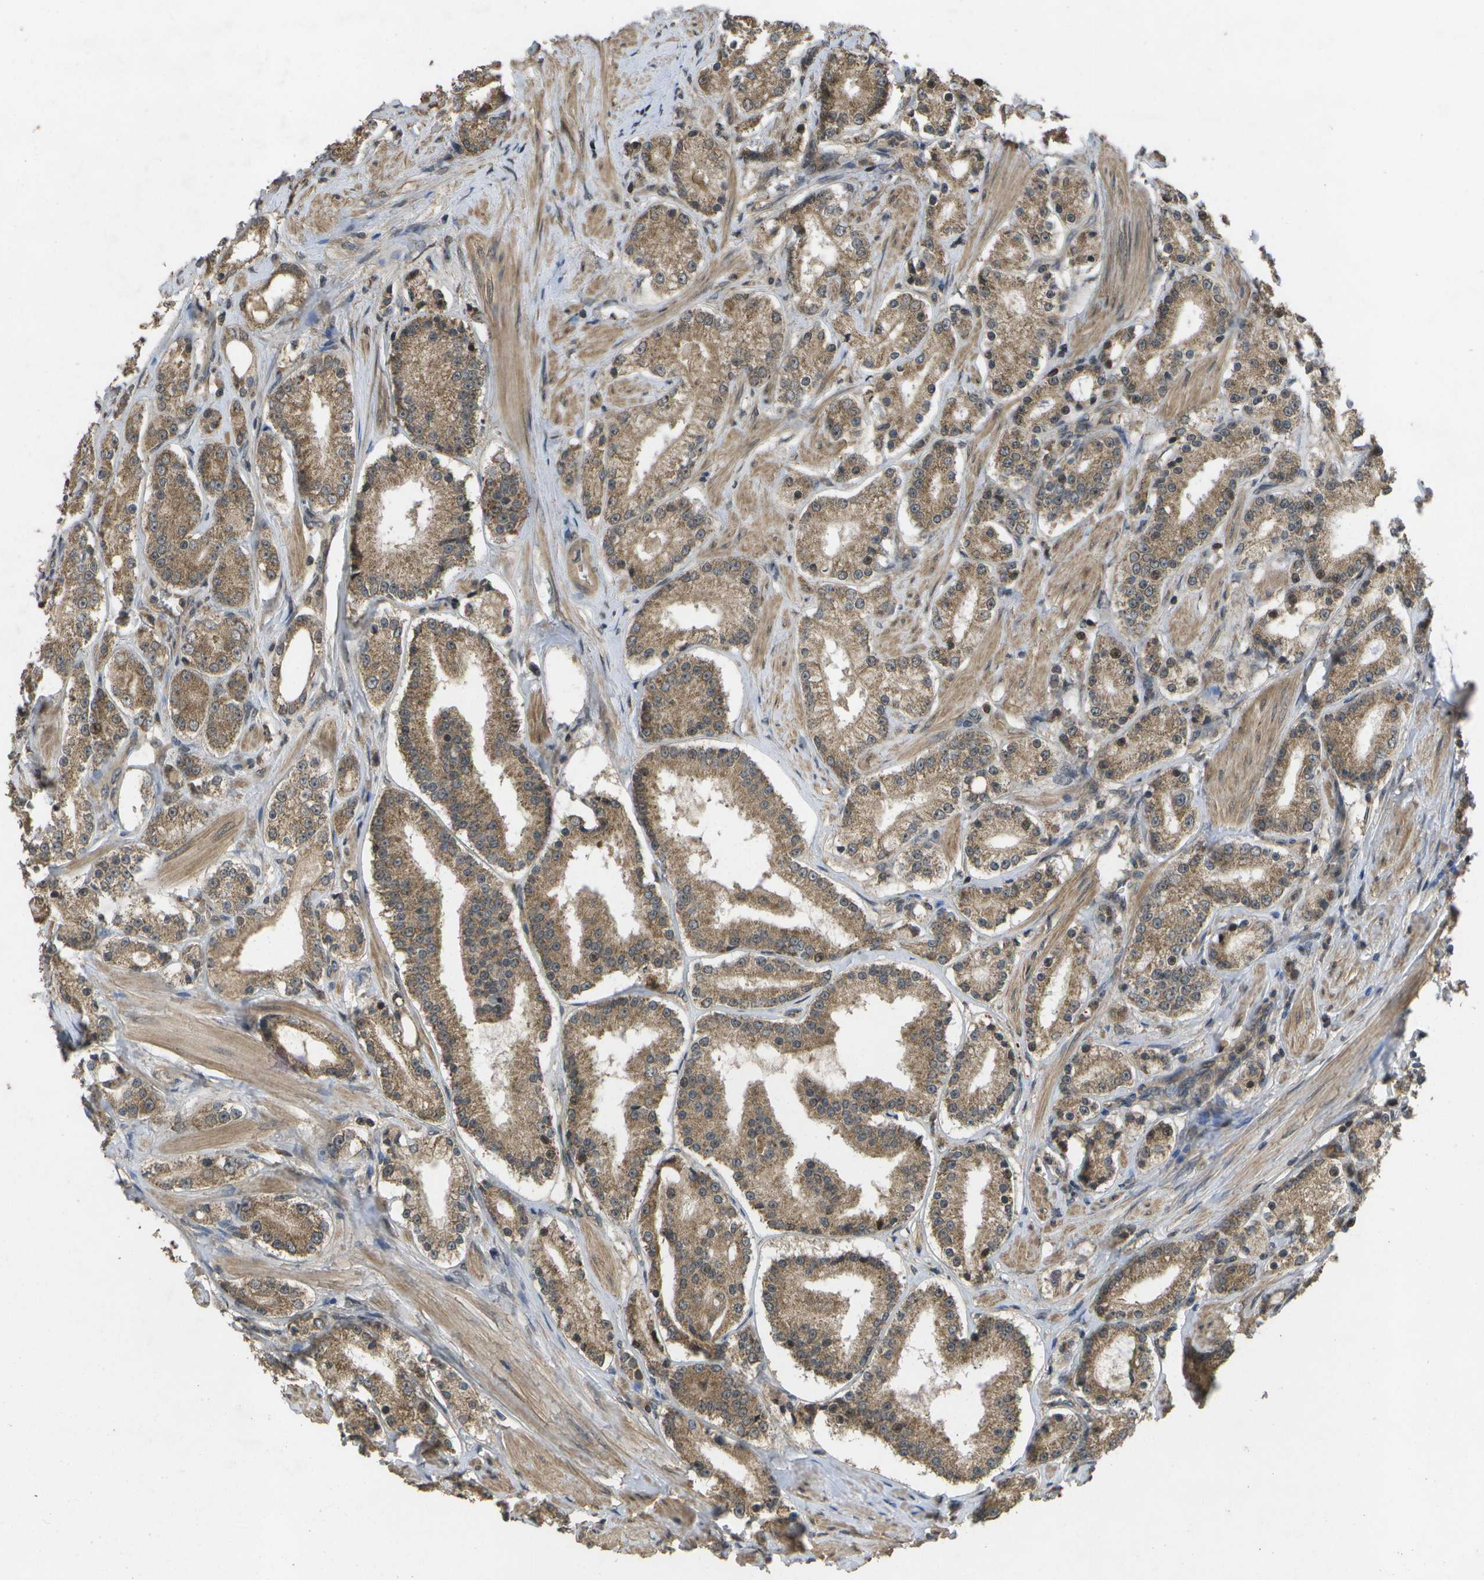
{"staining": {"intensity": "moderate", "quantity": ">75%", "location": "cytoplasmic/membranous,nuclear"}, "tissue": "prostate cancer", "cell_type": "Tumor cells", "image_type": "cancer", "snomed": [{"axis": "morphology", "description": "Adenocarcinoma, Low grade"}, {"axis": "topography", "description": "Prostate"}], "caption": "Low-grade adenocarcinoma (prostate) stained with DAB (3,3'-diaminobenzidine) immunohistochemistry (IHC) demonstrates medium levels of moderate cytoplasmic/membranous and nuclear positivity in approximately >75% of tumor cells.", "gene": "ALAS1", "patient": {"sex": "male", "age": 63}}